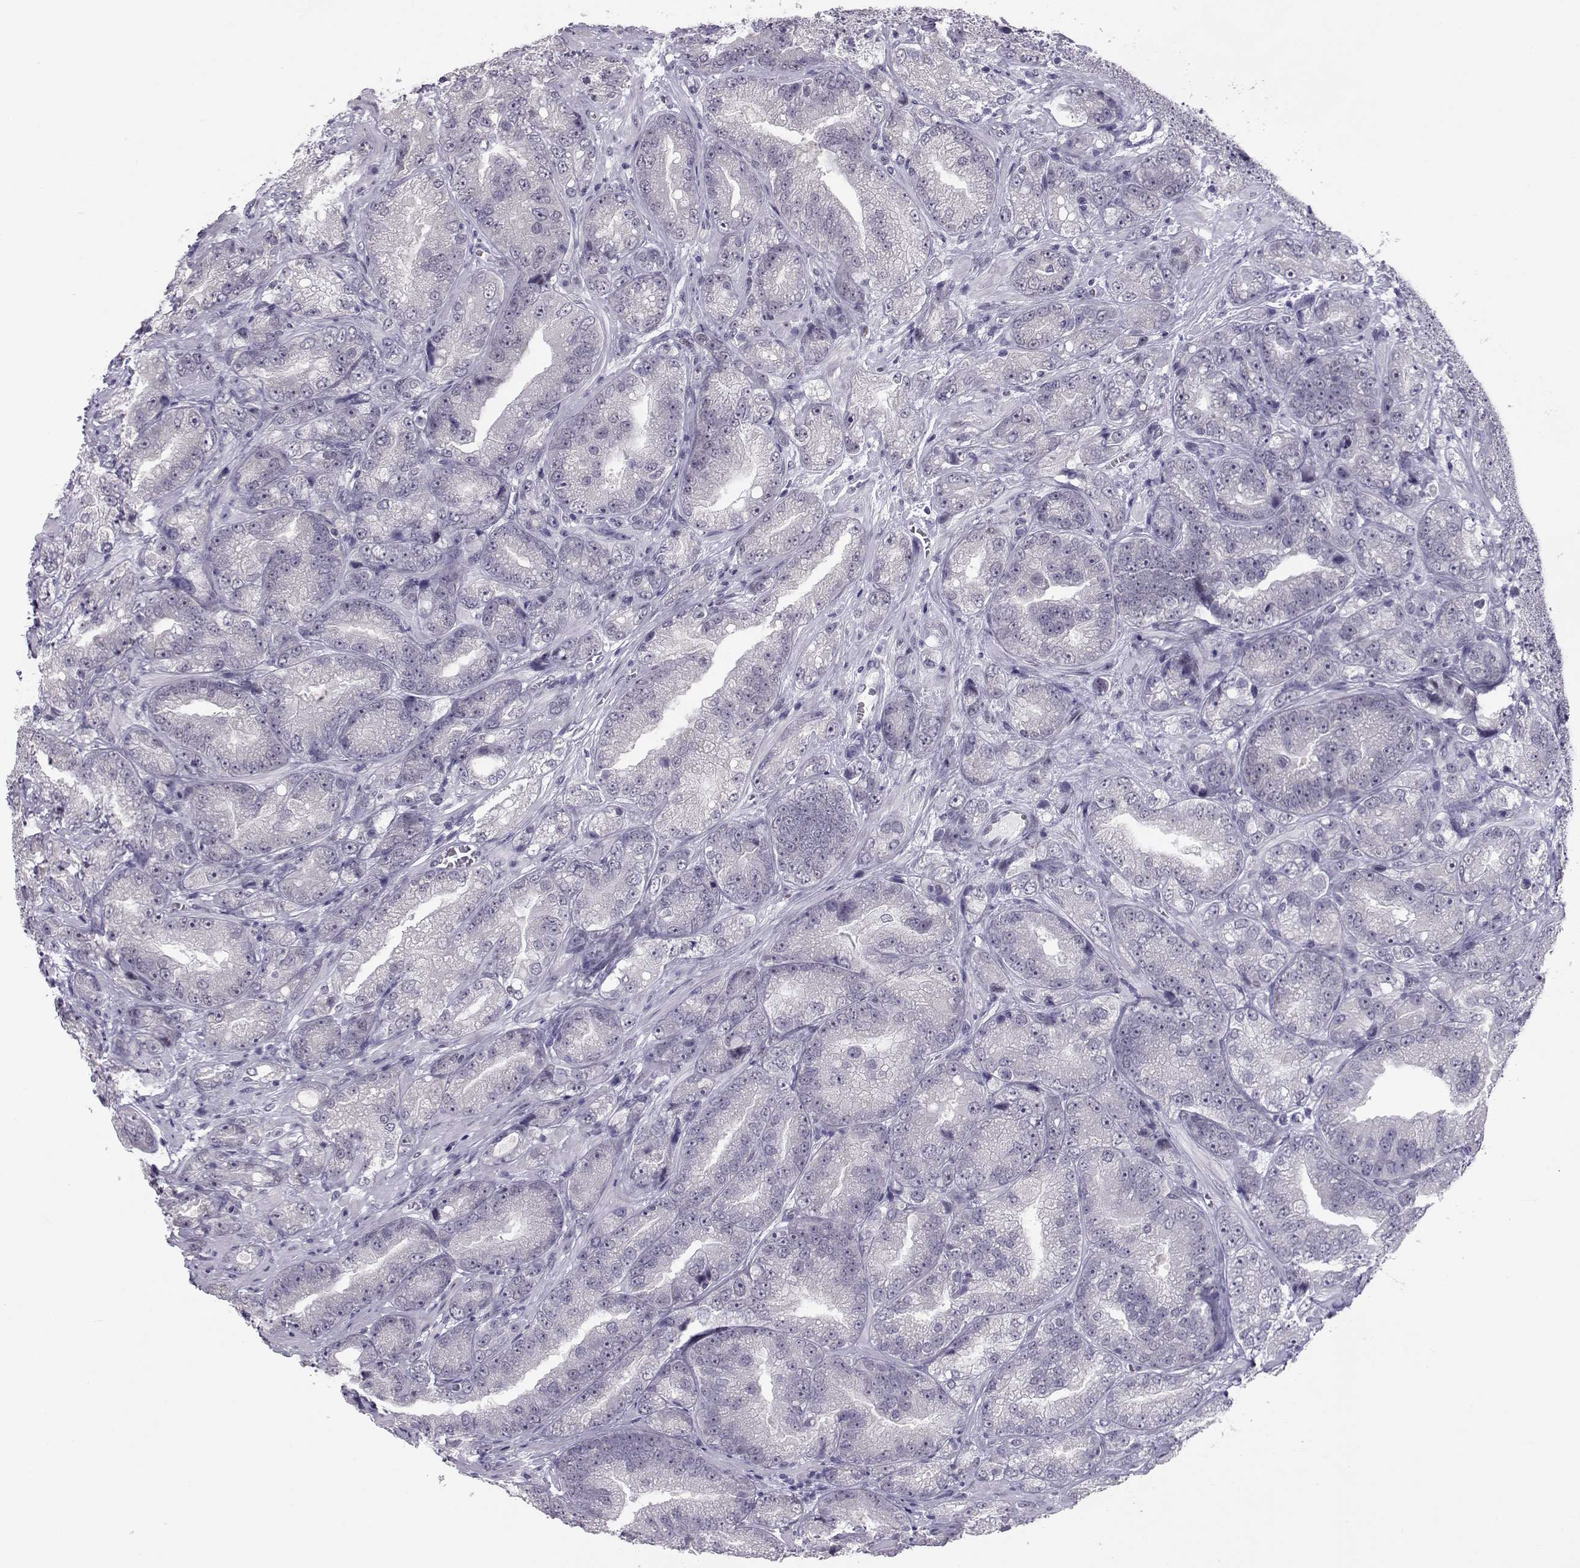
{"staining": {"intensity": "negative", "quantity": "none", "location": "none"}, "tissue": "prostate cancer", "cell_type": "Tumor cells", "image_type": "cancer", "snomed": [{"axis": "morphology", "description": "Adenocarcinoma, NOS"}, {"axis": "topography", "description": "Prostate"}], "caption": "High power microscopy micrograph of an immunohistochemistry micrograph of adenocarcinoma (prostate), revealing no significant expression in tumor cells.", "gene": "SIX6", "patient": {"sex": "male", "age": 63}}